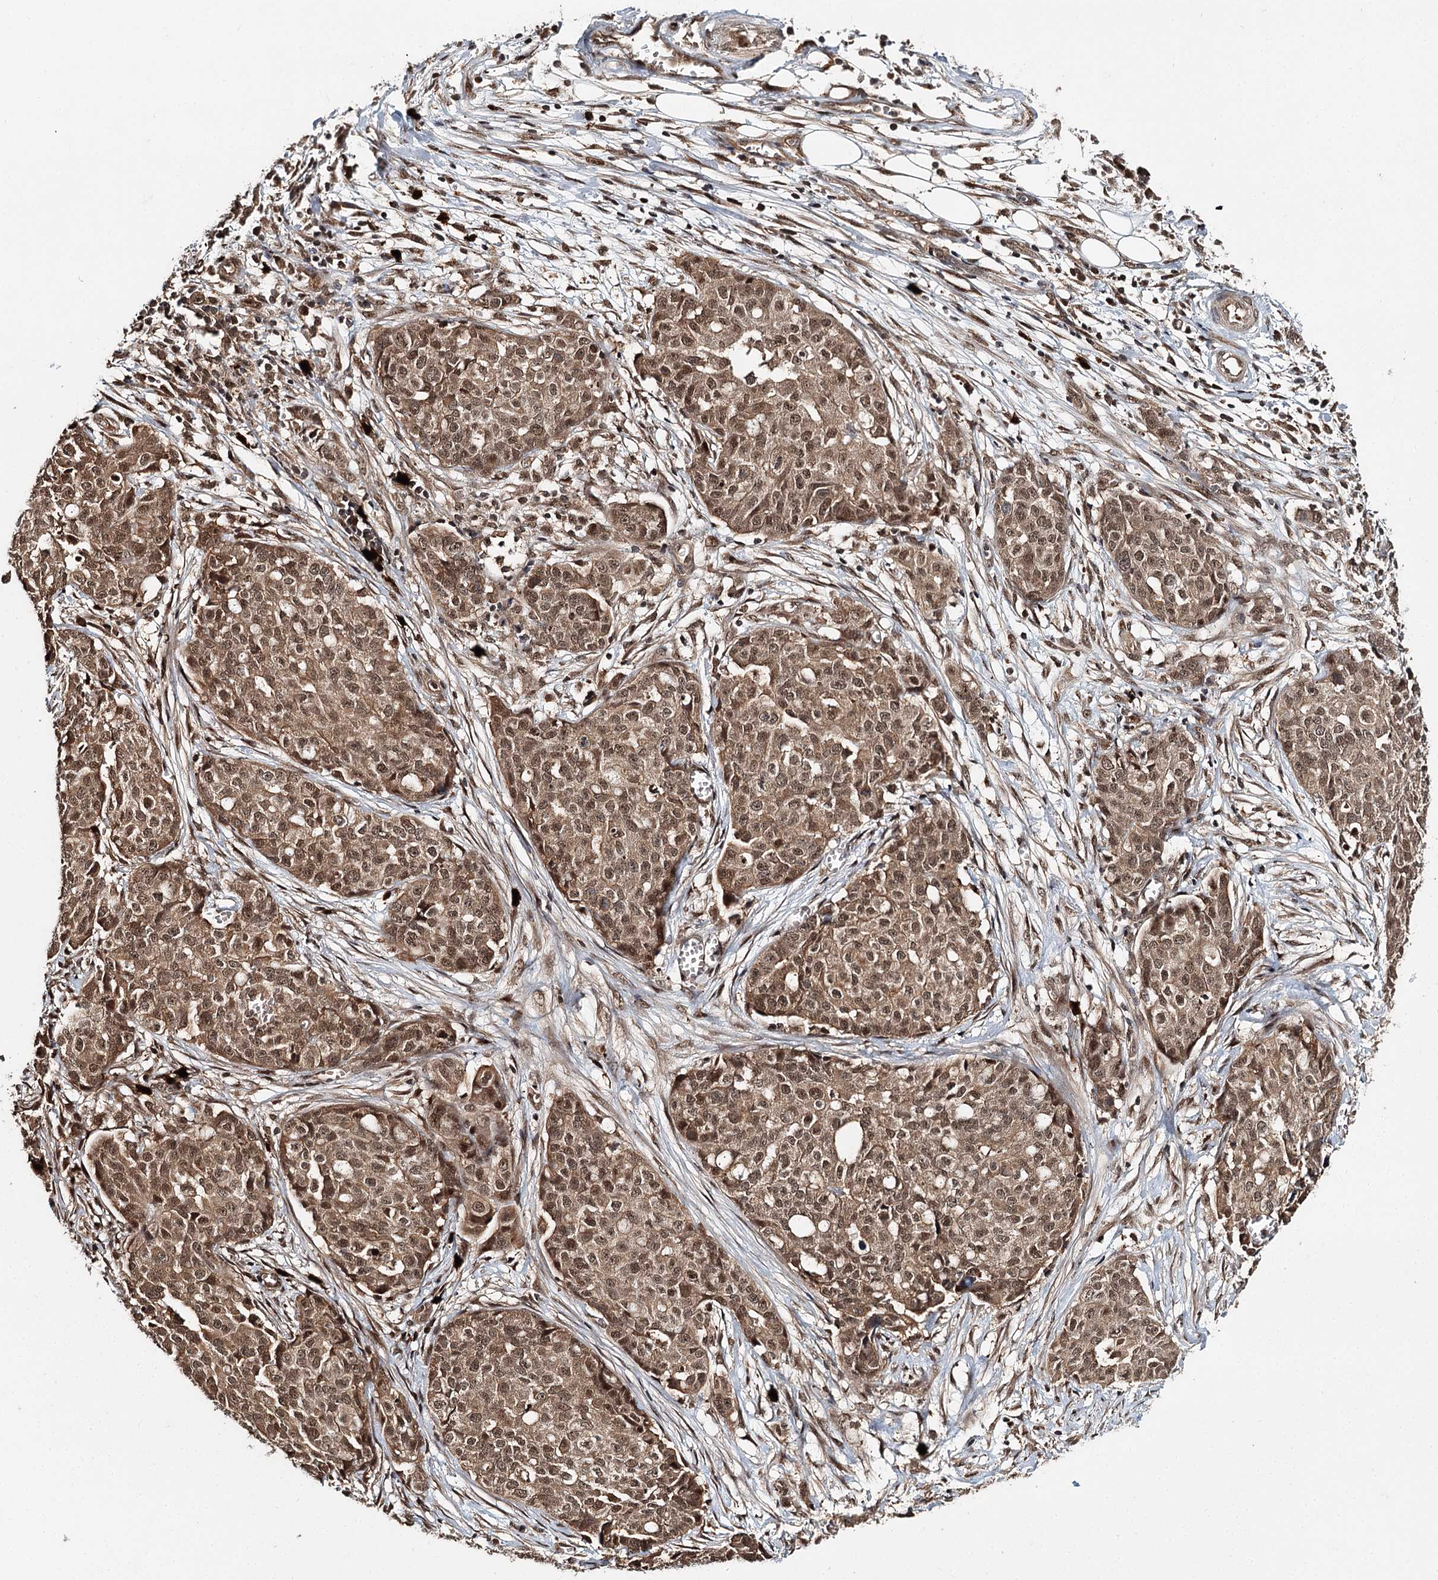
{"staining": {"intensity": "moderate", "quantity": ">75%", "location": "cytoplasmic/membranous,nuclear"}, "tissue": "ovarian cancer", "cell_type": "Tumor cells", "image_type": "cancer", "snomed": [{"axis": "morphology", "description": "Cystadenocarcinoma, serous, NOS"}, {"axis": "topography", "description": "Soft tissue"}, {"axis": "topography", "description": "Ovary"}], "caption": "This image exhibits IHC staining of serous cystadenocarcinoma (ovarian), with medium moderate cytoplasmic/membranous and nuclear positivity in about >75% of tumor cells.", "gene": "N6AMT1", "patient": {"sex": "female", "age": 57}}